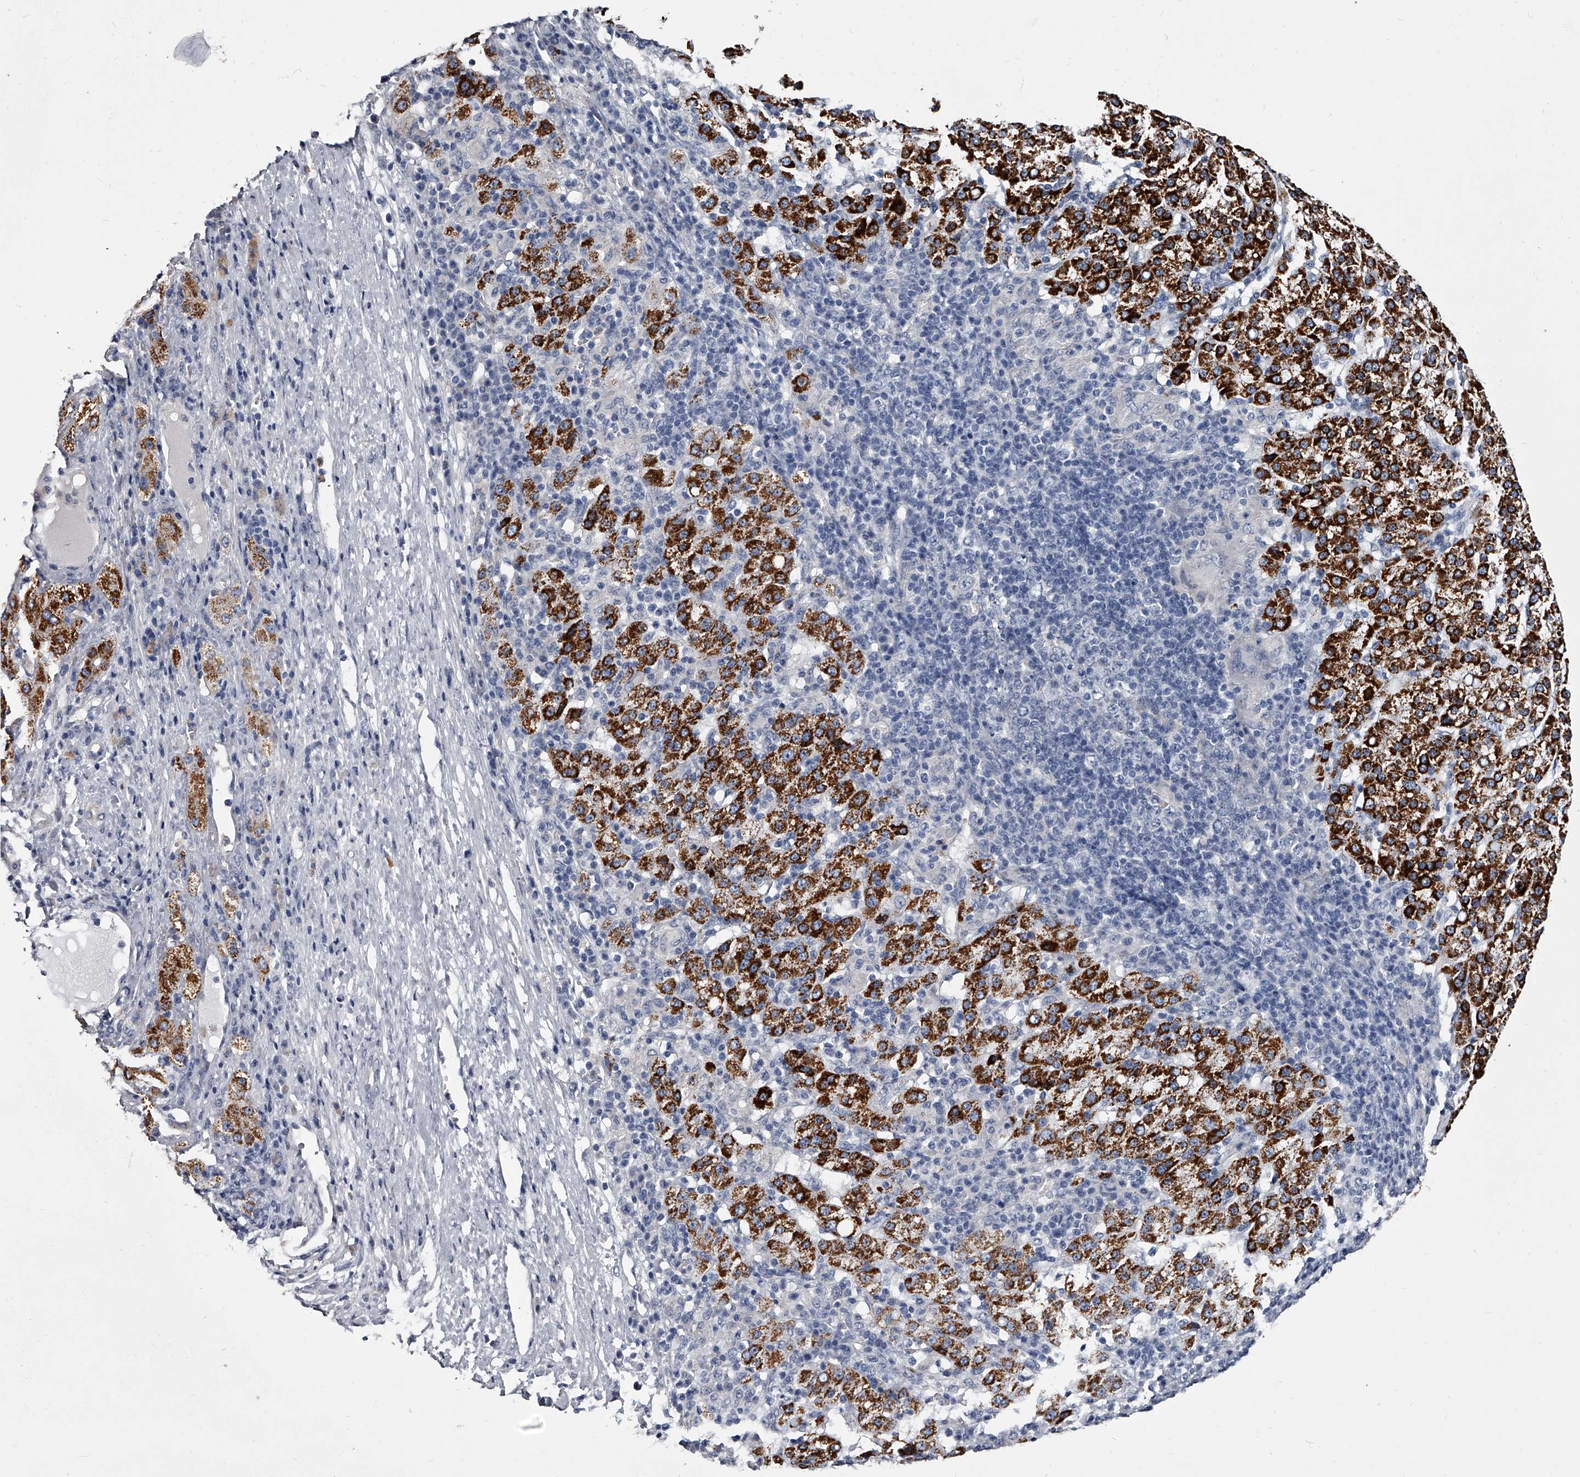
{"staining": {"intensity": "strong", "quantity": ">75%", "location": "cytoplasmic/membranous"}, "tissue": "liver cancer", "cell_type": "Tumor cells", "image_type": "cancer", "snomed": [{"axis": "morphology", "description": "Carcinoma, Hepatocellular, NOS"}, {"axis": "topography", "description": "Liver"}], "caption": "Immunohistochemical staining of human hepatocellular carcinoma (liver) demonstrates strong cytoplasmic/membranous protein expression in approximately >75% of tumor cells.", "gene": "GAPVD1", "patient": {"sex": "female", "age": 58}}